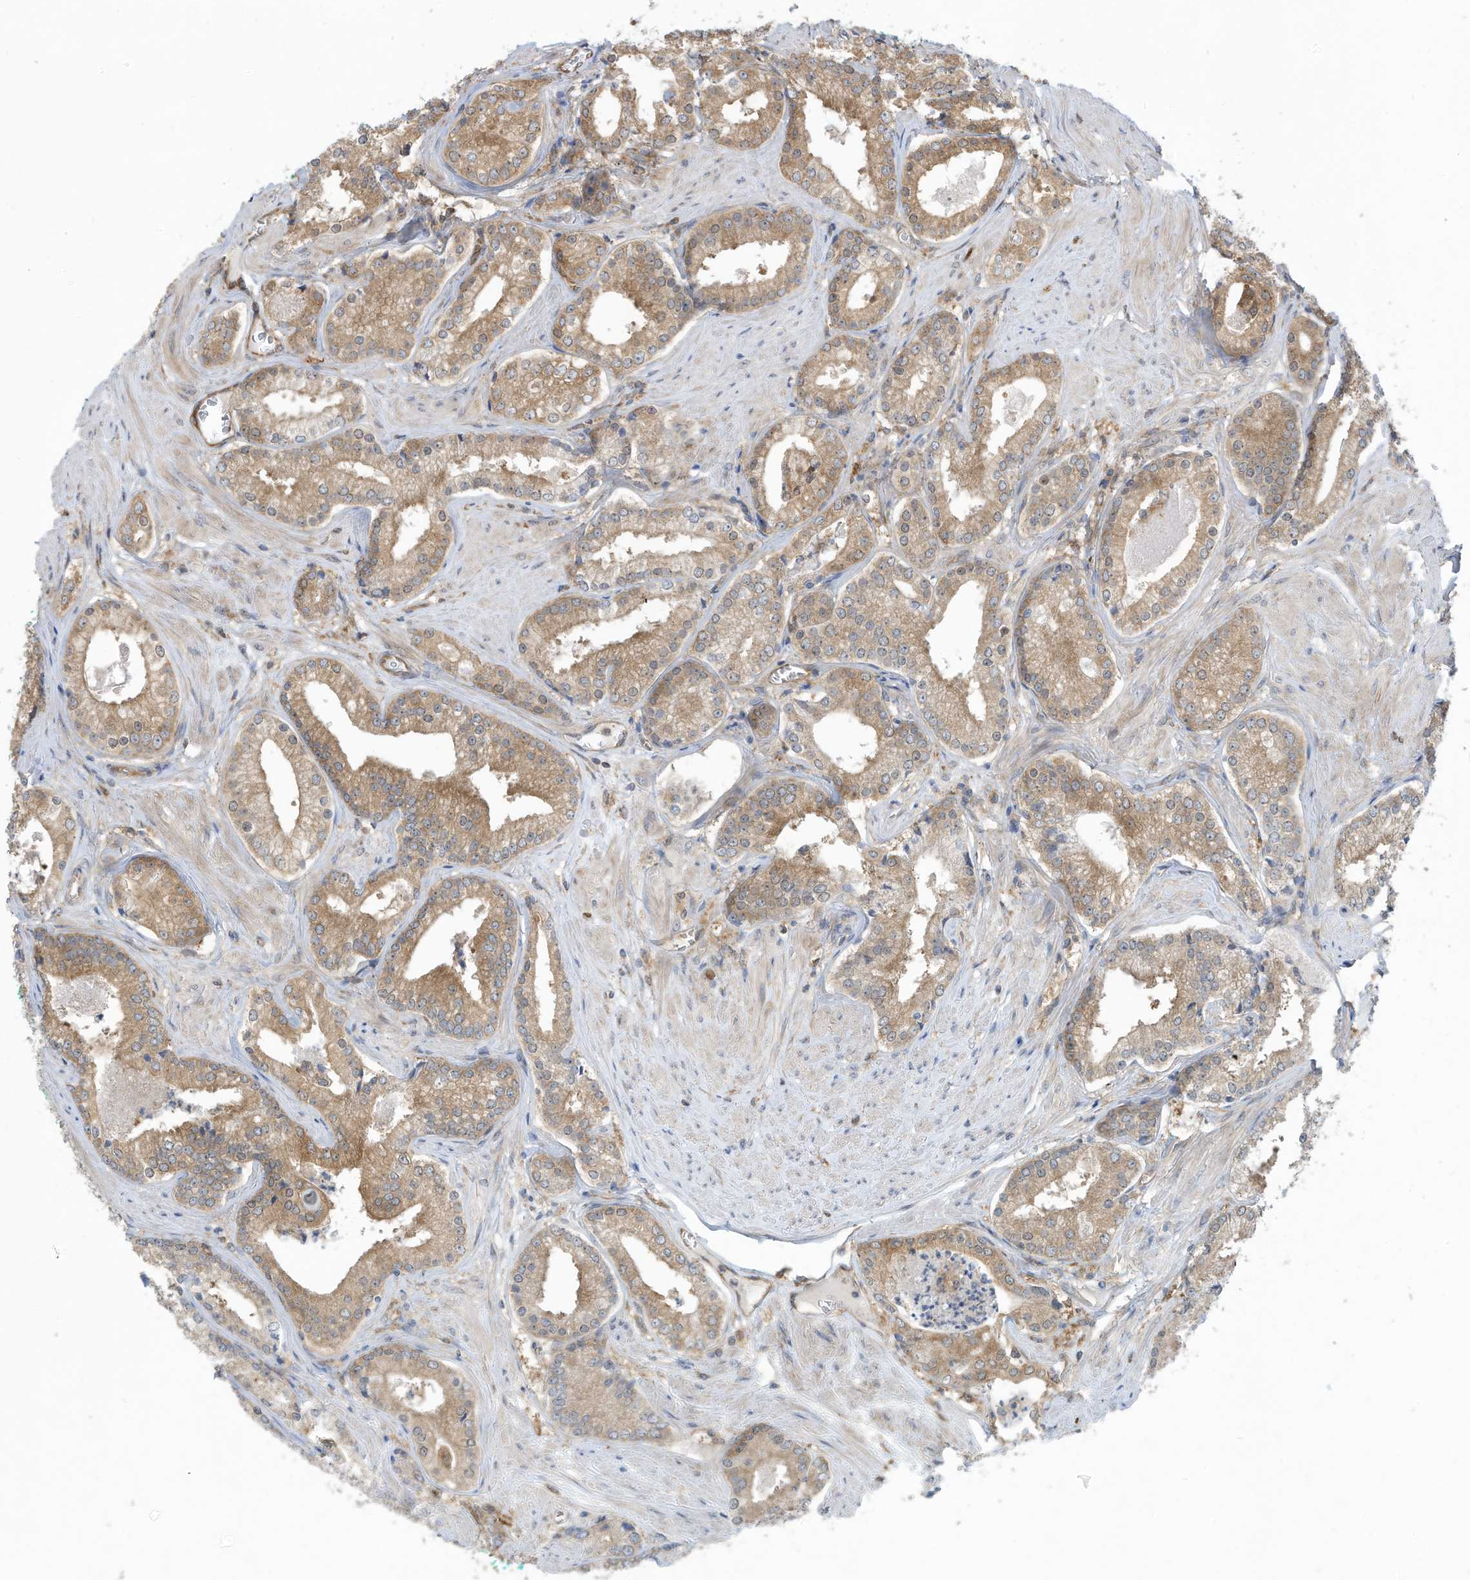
{"staining": {"intensity": "weak", "quantity": ">75%", "location": "cytoplasmic/membranous"}, "tissue": "prostate cancer", "cell_type": "Tumor cells", "image_type": "cancer", "snomed": [{"axis": "morphology", "description": "Adenocarcinoma, Low grade"}, {"axis": "topography", "description": "Prostate"}], "caption": "Prostate adenocarcinoma (low-grade) stained with a protein marker demonstrates weak staining in tumor cells.", "gene": "USE1", "patient": {"sex": "male", "age": 54}}